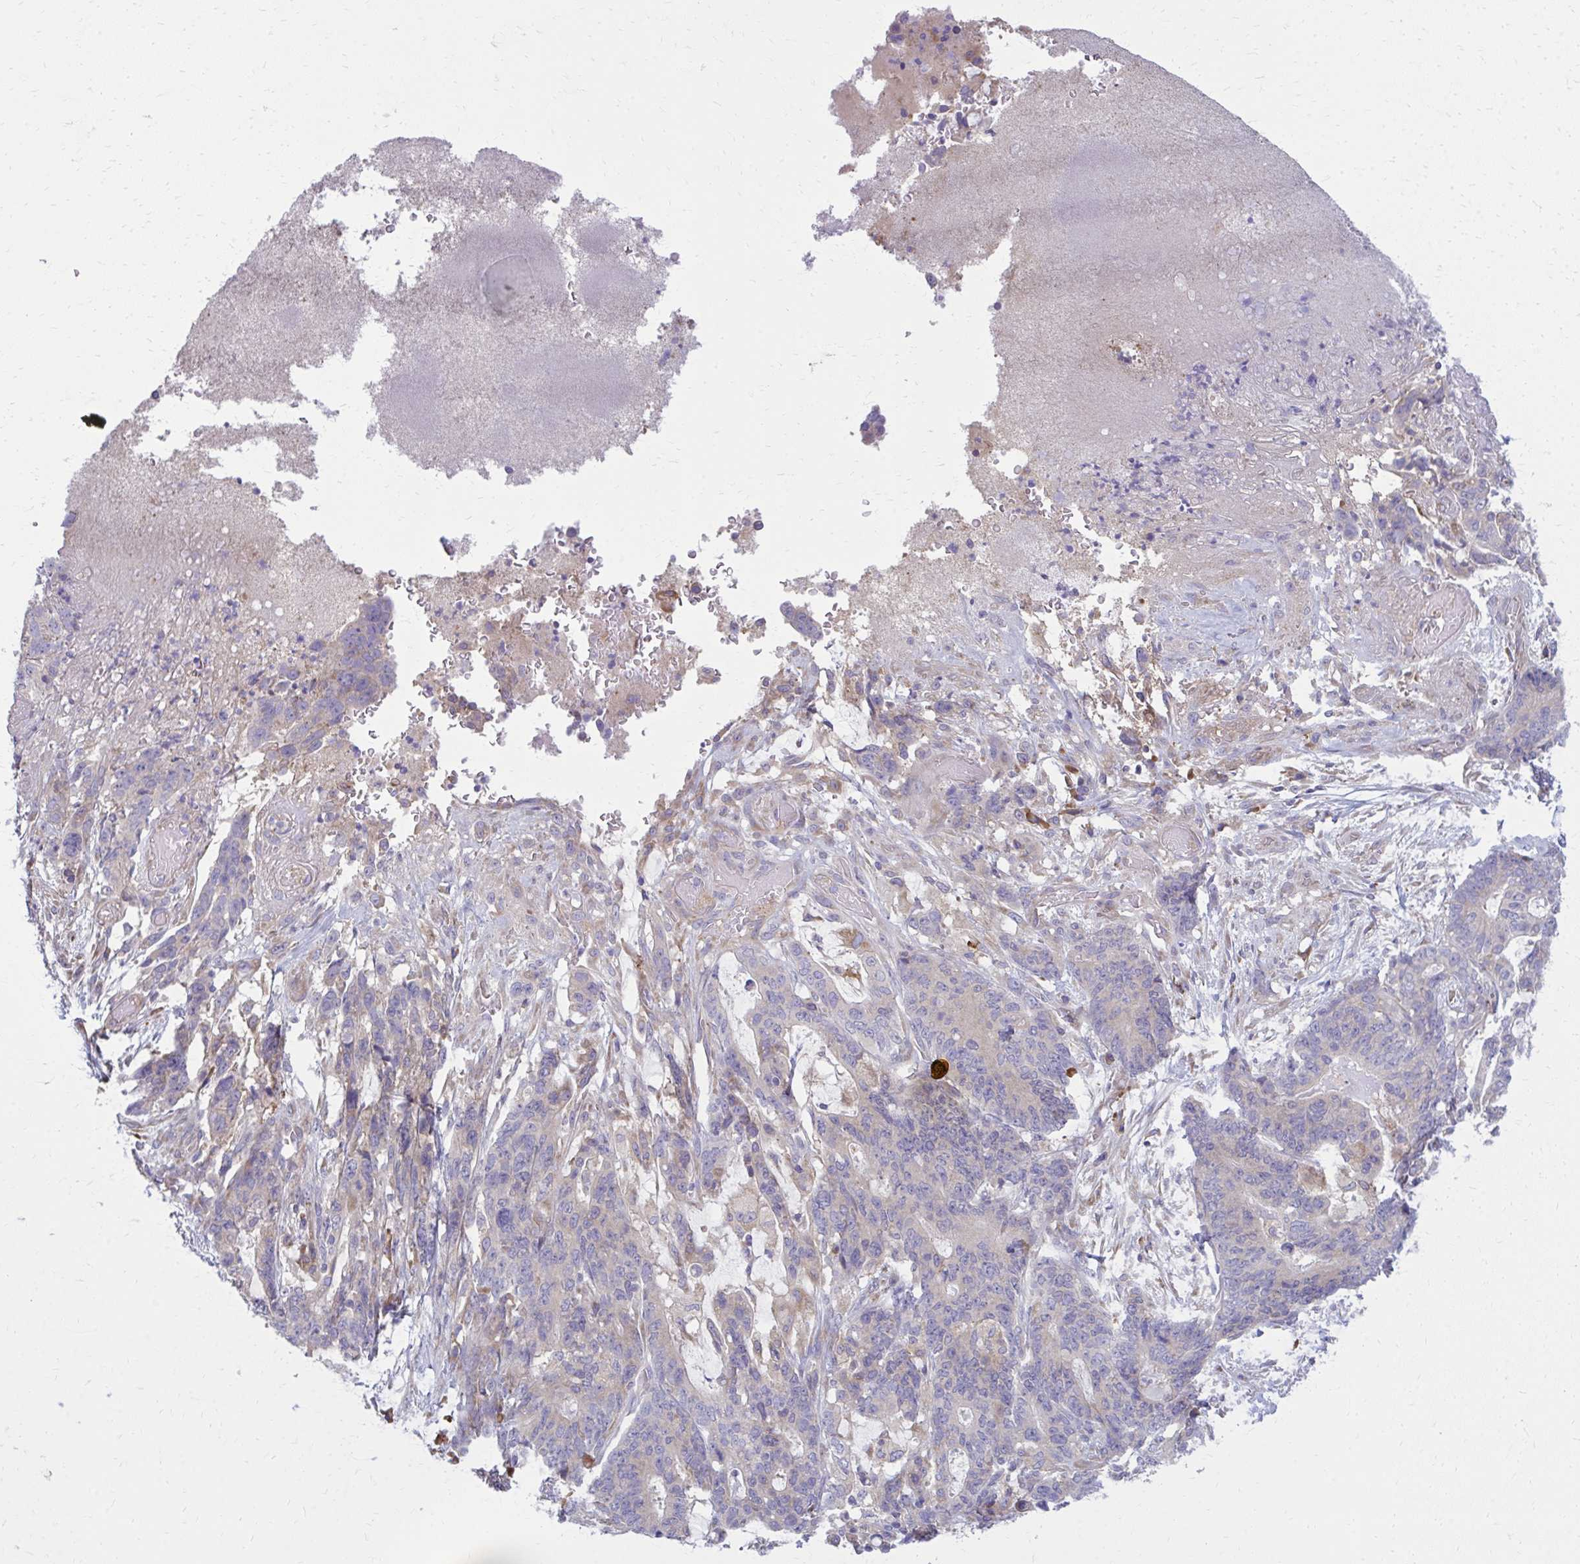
{"staining": {"intensity": "negative", "quantity": "none", "location": "none"}, "tissue": "stomach cancer", "cell_type": "Tumor cells", "image_type": "cancer", "snomed": [{"axis": "morphology", "description": "Normal tissue, NOS"}, {"axis": "morphology", "description": "Adenocarcinoma, NOS"}, {"axis": "topography", "description": "Stomach"}], "caption": "This is an immunohistochemistry (IHC) photomicrograph of human adenocarcinoma (stomach). There is no positivity in tumor cells.", "gene": "CEMP1", "patient": {"sex": "female", "age": 64}}